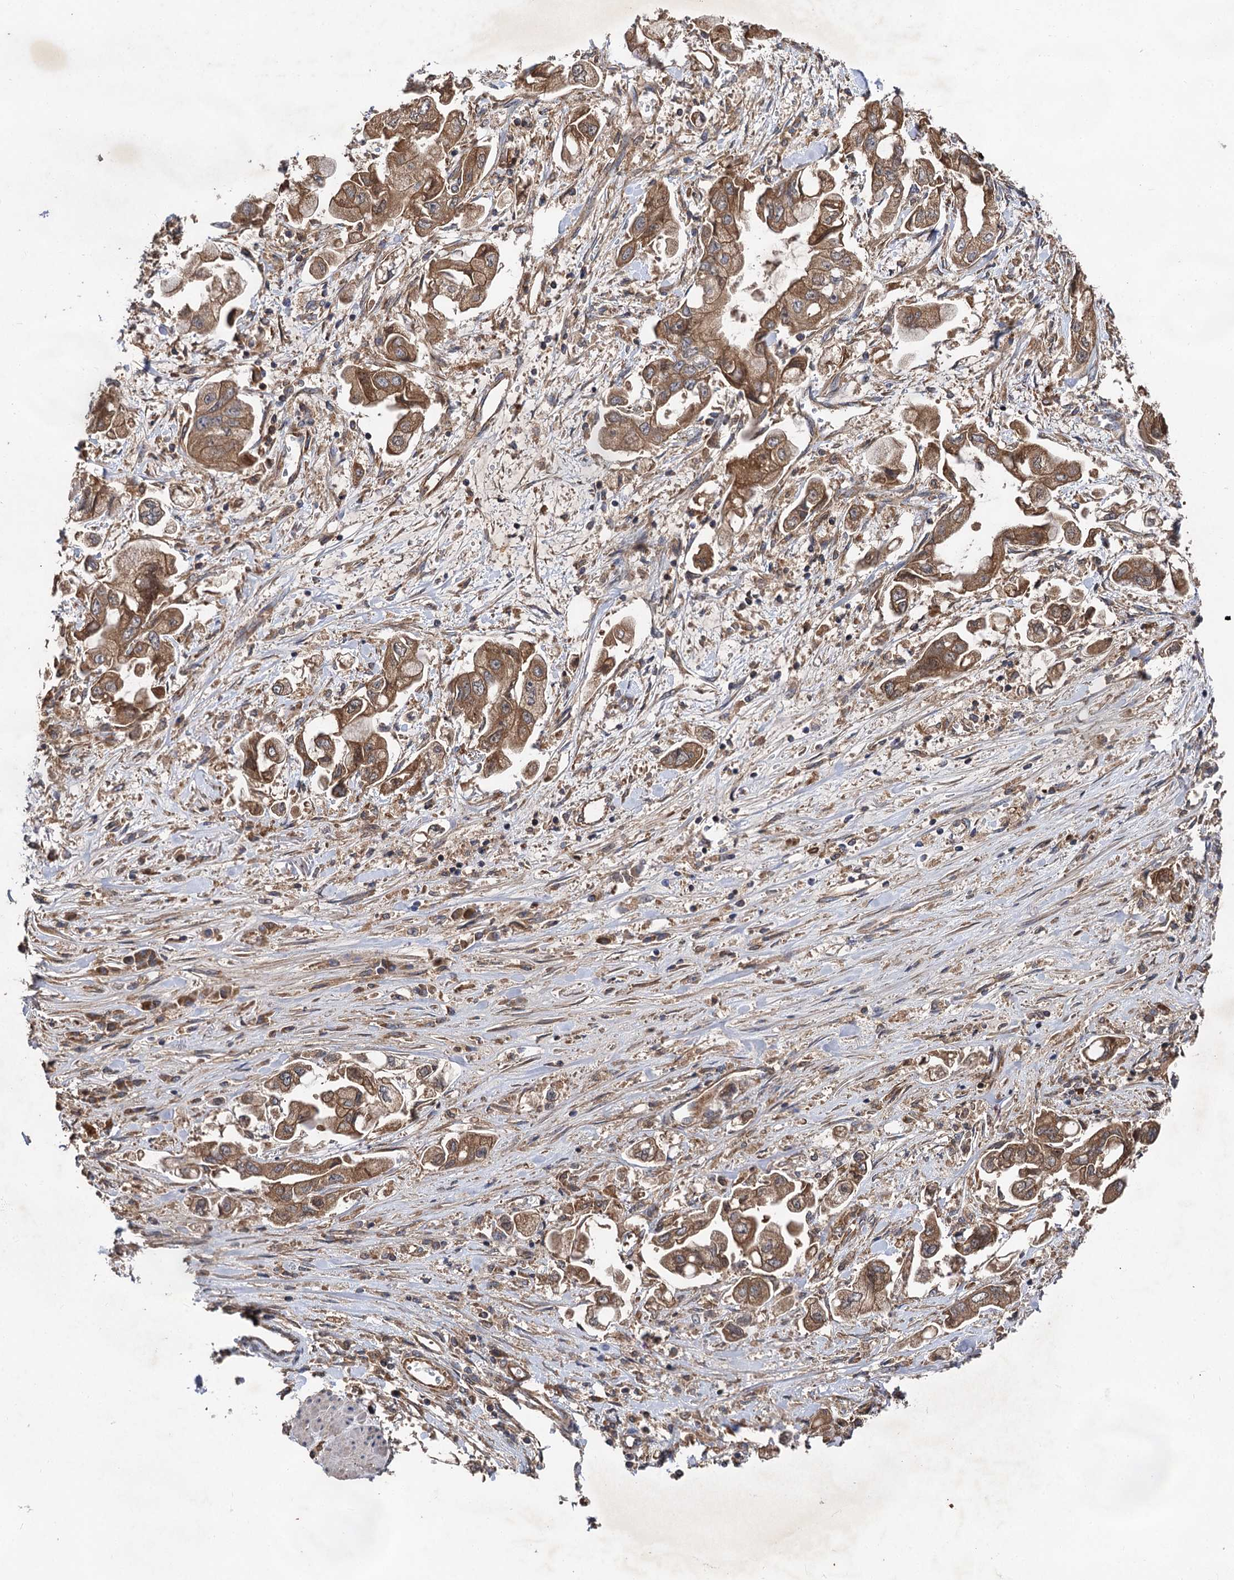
{"staining": {"intensity": "moderate", "quantity": ">75%", "location": "cytoplasmic/membranous"}, "tissue": "stomach cancer", "cell_type": "Tumor cells", "image_type": "cancer", "snomed": [{"axis": "morphology", "description": "Adenocarcinoma, NOS"}, {"axis": "topography", "description": "Stomach"}], "caption": "A high-resolution histopathology image shows immunohistochemistry (IHC) staining of adenocarcinoma (stomach), which displays moderate cytoplasmic/membranous expression in about >75% of tumor cells. The protein is stained brown, and the nuclei are stained in blue (DAB (3,3'-diaminobenzidine) IHC with brightfield microscopy, high magnification).", "gene": "TEX9", "patient": {"sex": "male", "age": 62}}